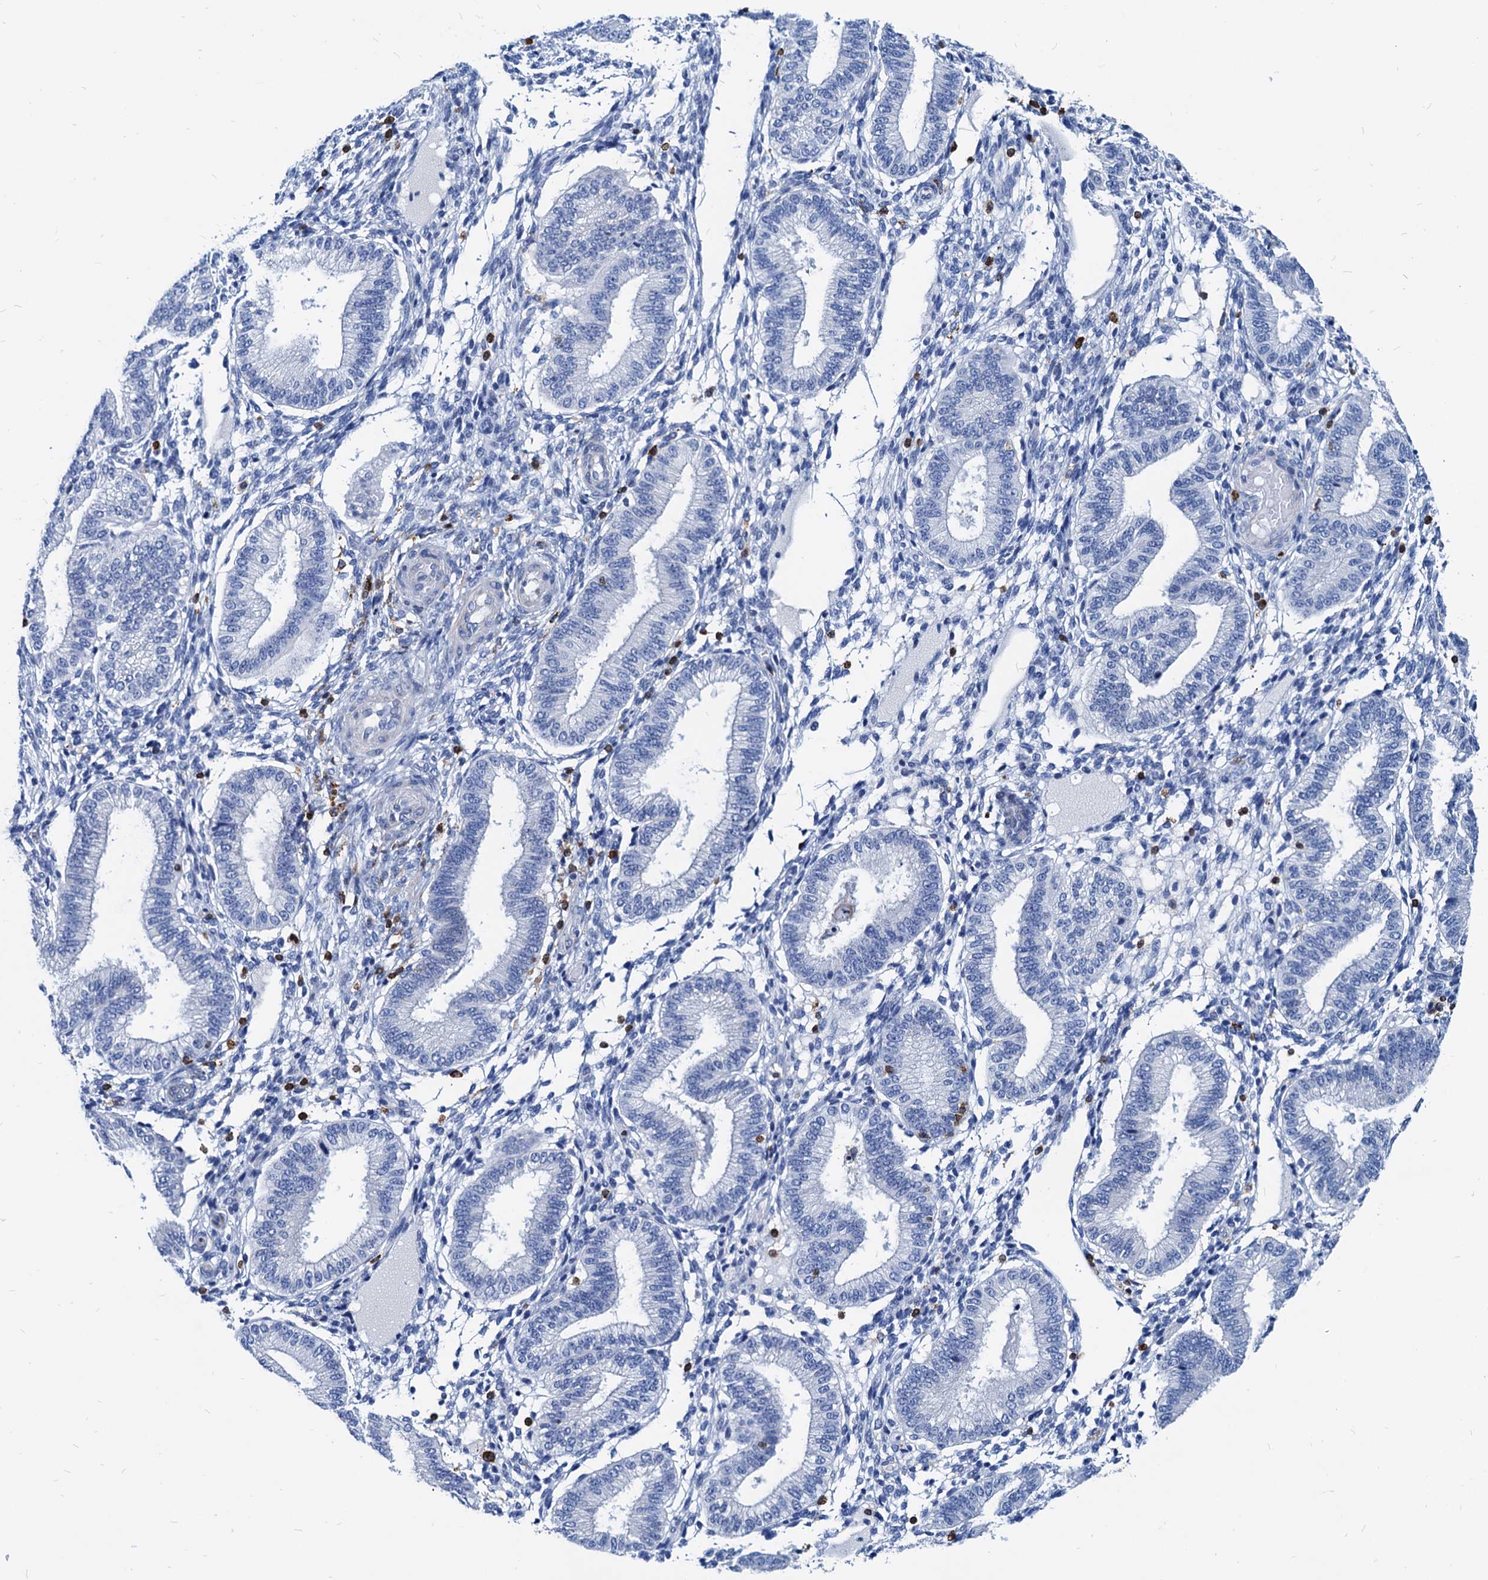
{"staining": {"intensity": "negative", "quantity": "none", "location": "none"}, "tissue": "endometrium", "cell_type": "Cells in endometrial stroma", "image_type": "normal", "snomed": [{"axis": "morphology", "description": "Normal tissue, NOS"}, {"axis": "topography", "description": "Endometrium"}], "caption": "Cells in endometrial stroma show no significant protein staining in unremarkable endometrium. The staining was performed using DAB to visualize the protein expression in brown, while the nuclei were stained in blue with hematoxylin (Magnification: 20x).", "gene": "LCP2", "patient": {"sex": "female", "age": 39}}